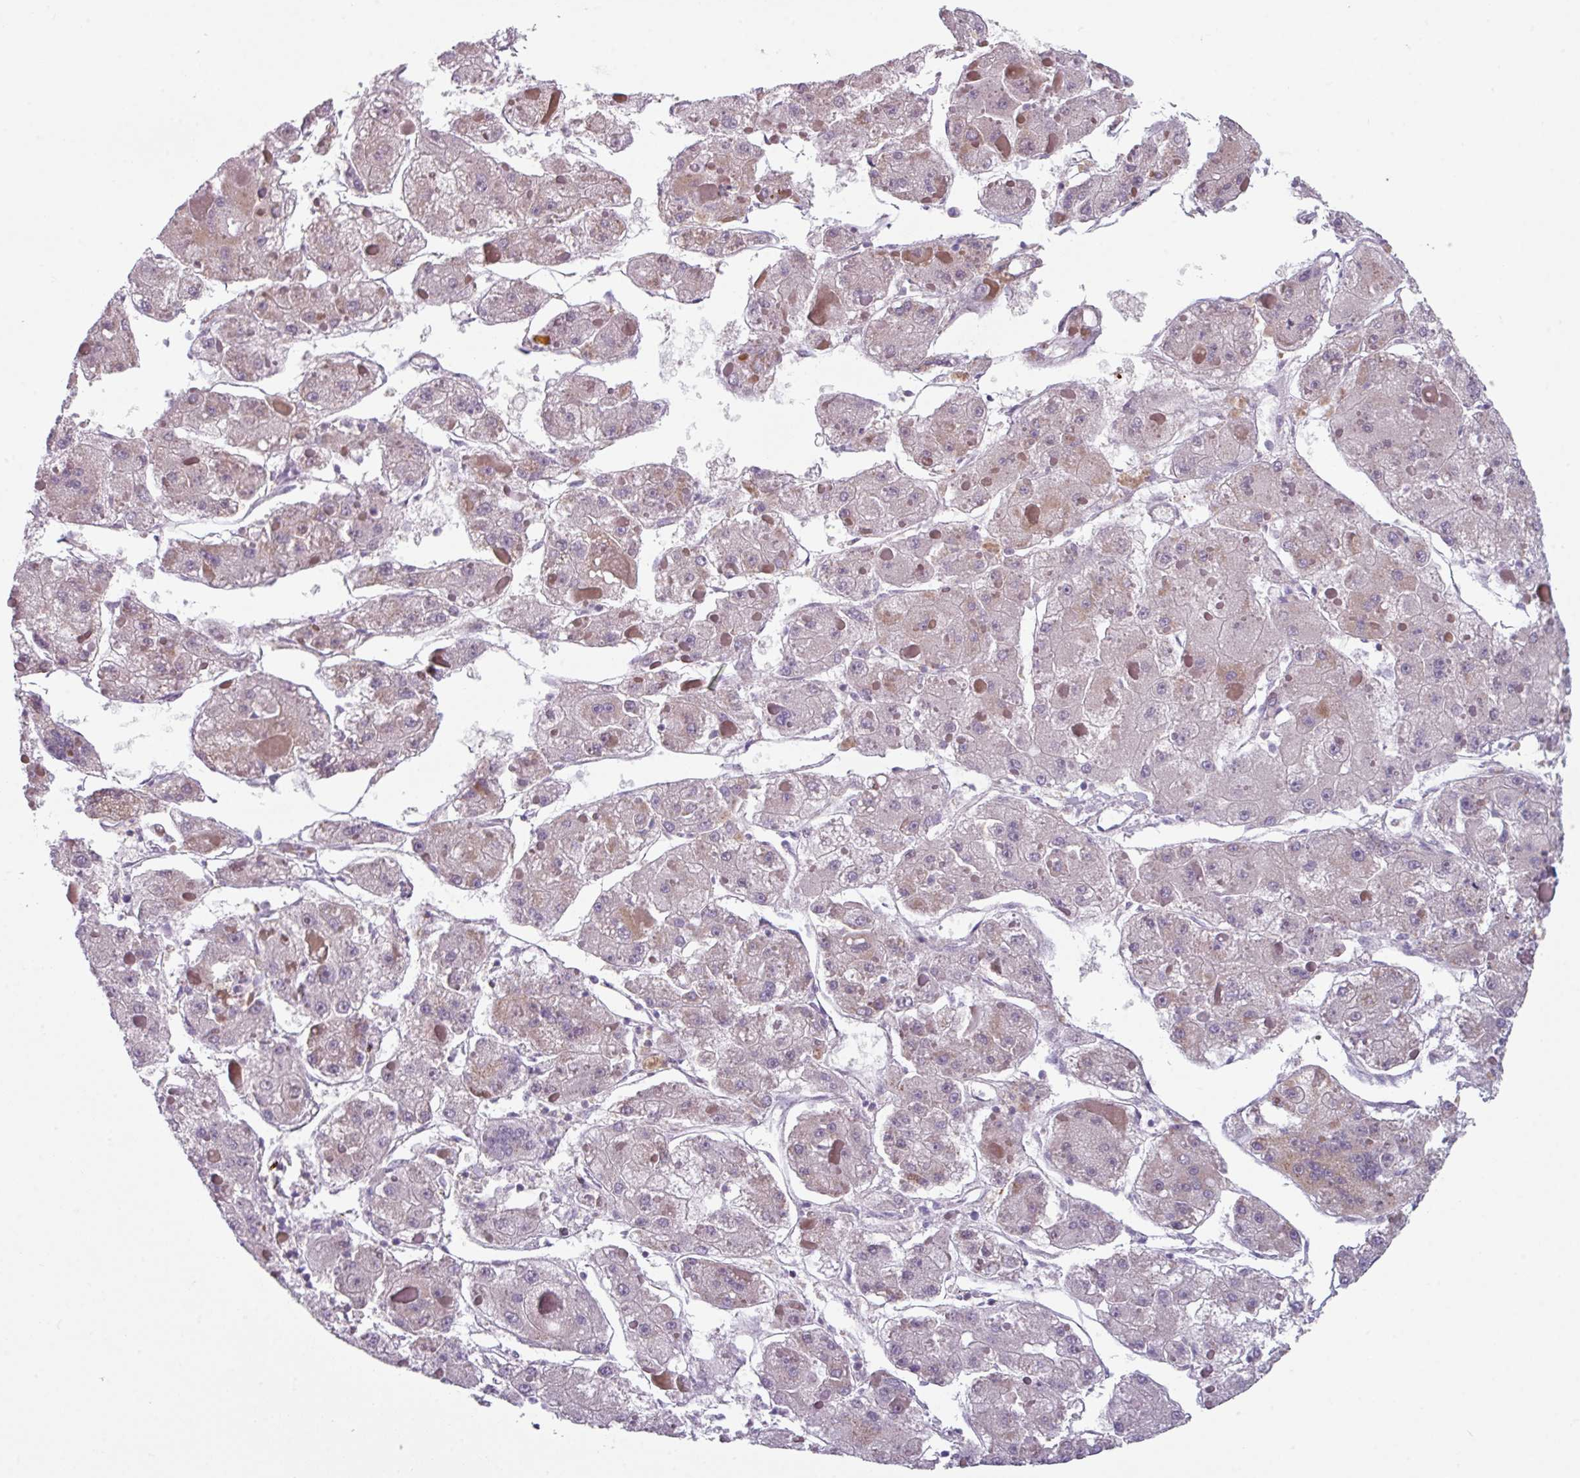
{"staining": {"intensity": "negative", "quantity": "none", "location": "none"}, "tissue": "liver cancer", "cell_type": "Tumor cells", "image_type": "cancer", "snomed": [{"axis": "morphology", "description": "Carcinoma, Hepatocellular, NOS"}, {"axis": "topography", "description": "Liver"}], "caption": "Liver cancer (hepatocellular carcinoma) stained for a protein using immunohistochemistry reveals no positivity tumor cells.", "gene": "NEDD9", "patient": {"sex": "female", "age": 73}}